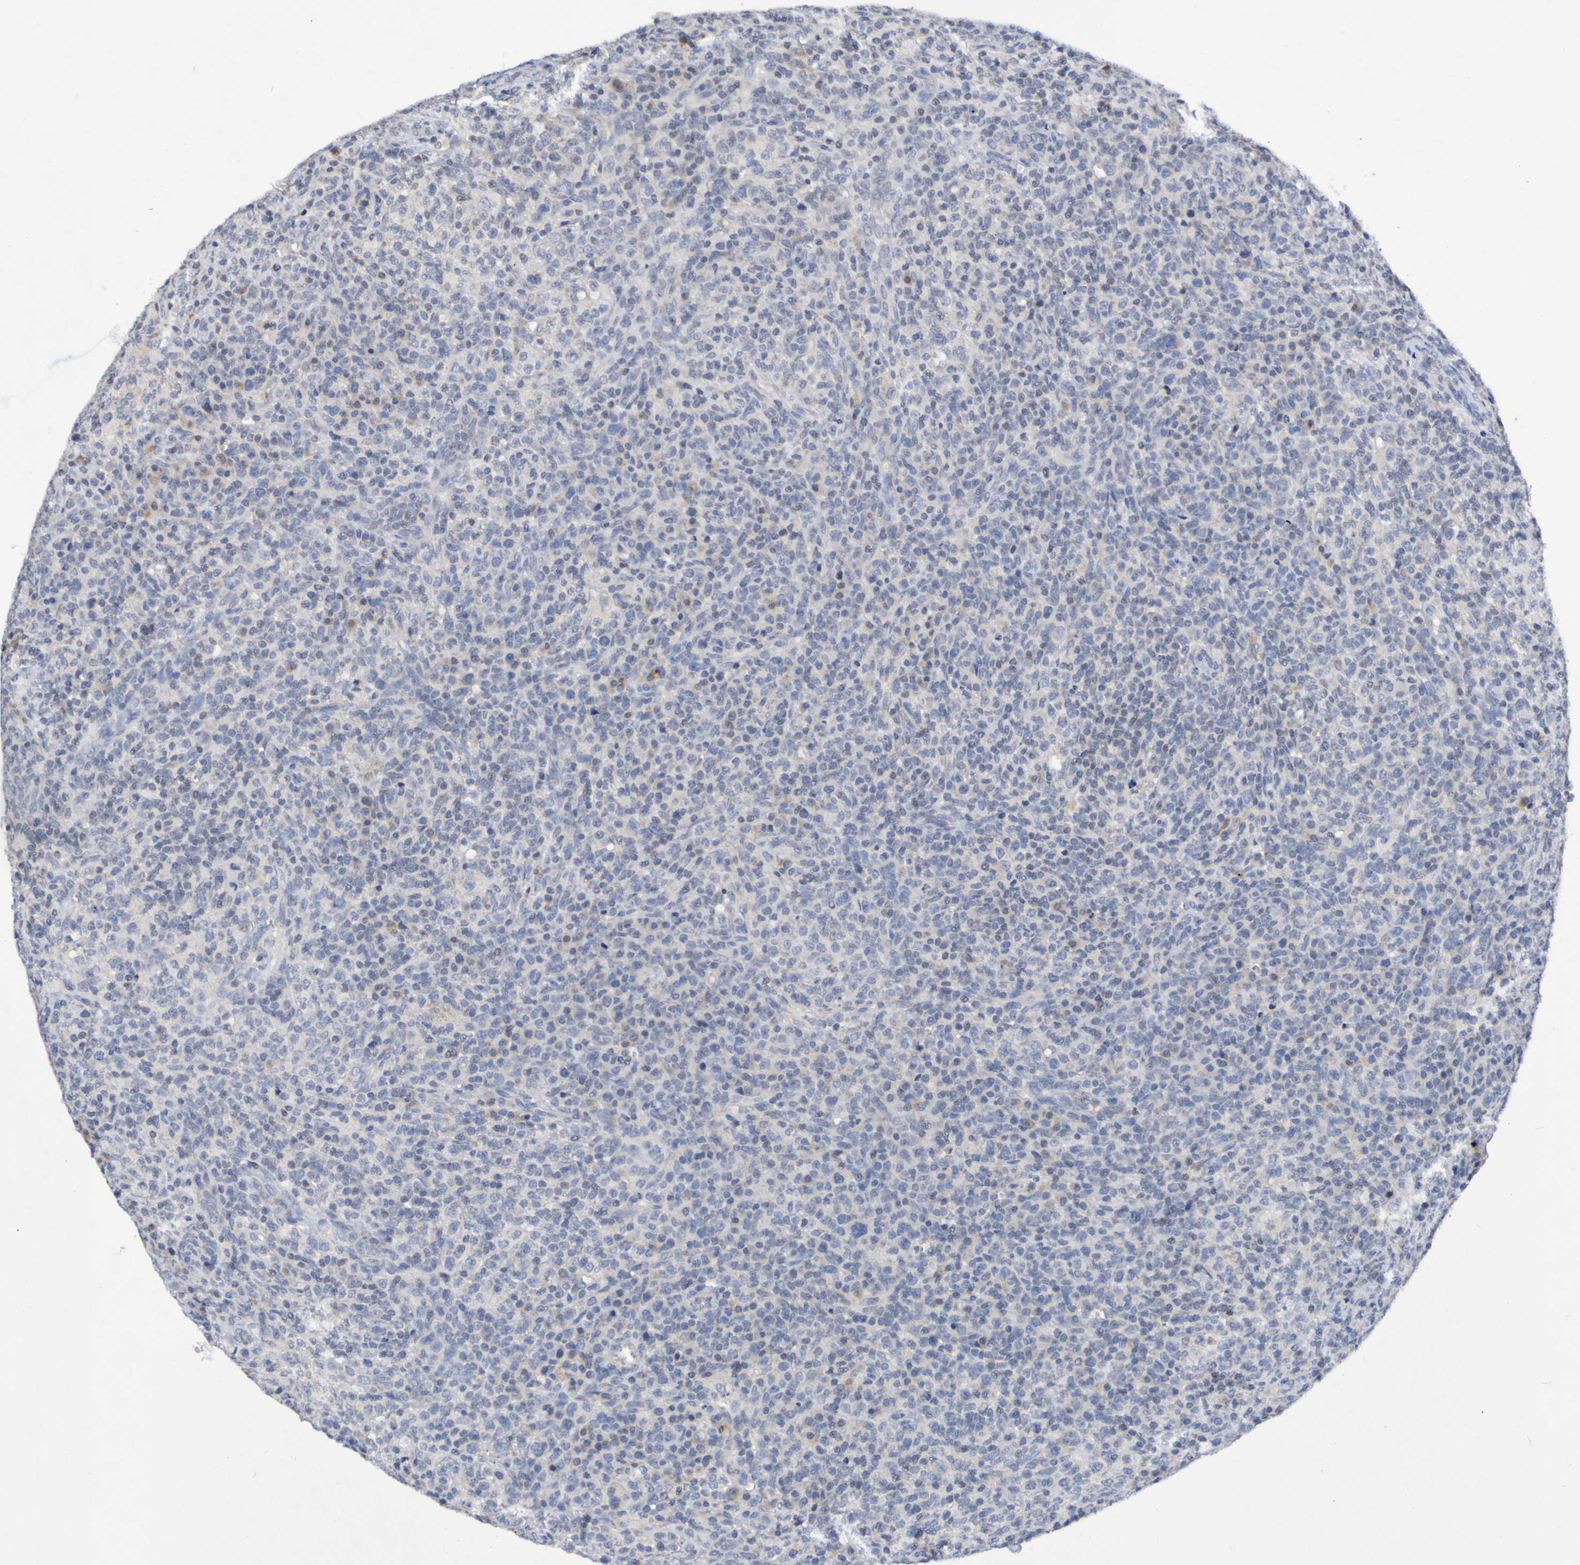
{"staining": {"intensity": "negative", "quantity": "none", "location": "none"}, "tissue": "lymphoma", "cell_type": "Tumor cells", "image_type": "cancer", "snomed": [{"axis": "morphology", "description": "Malignant lymphoma, non-Hodgkin's type, High grade"}, {"axis": "topography", "description": "Lymph node"}], "caption": "A micrograph of human malignant lymphoma, non-Hodgkin's type (high-grade) is negative for staining in tumor cells.", "gene": "PTP4A2", "patient": {"sex": "female", "age": 76}}